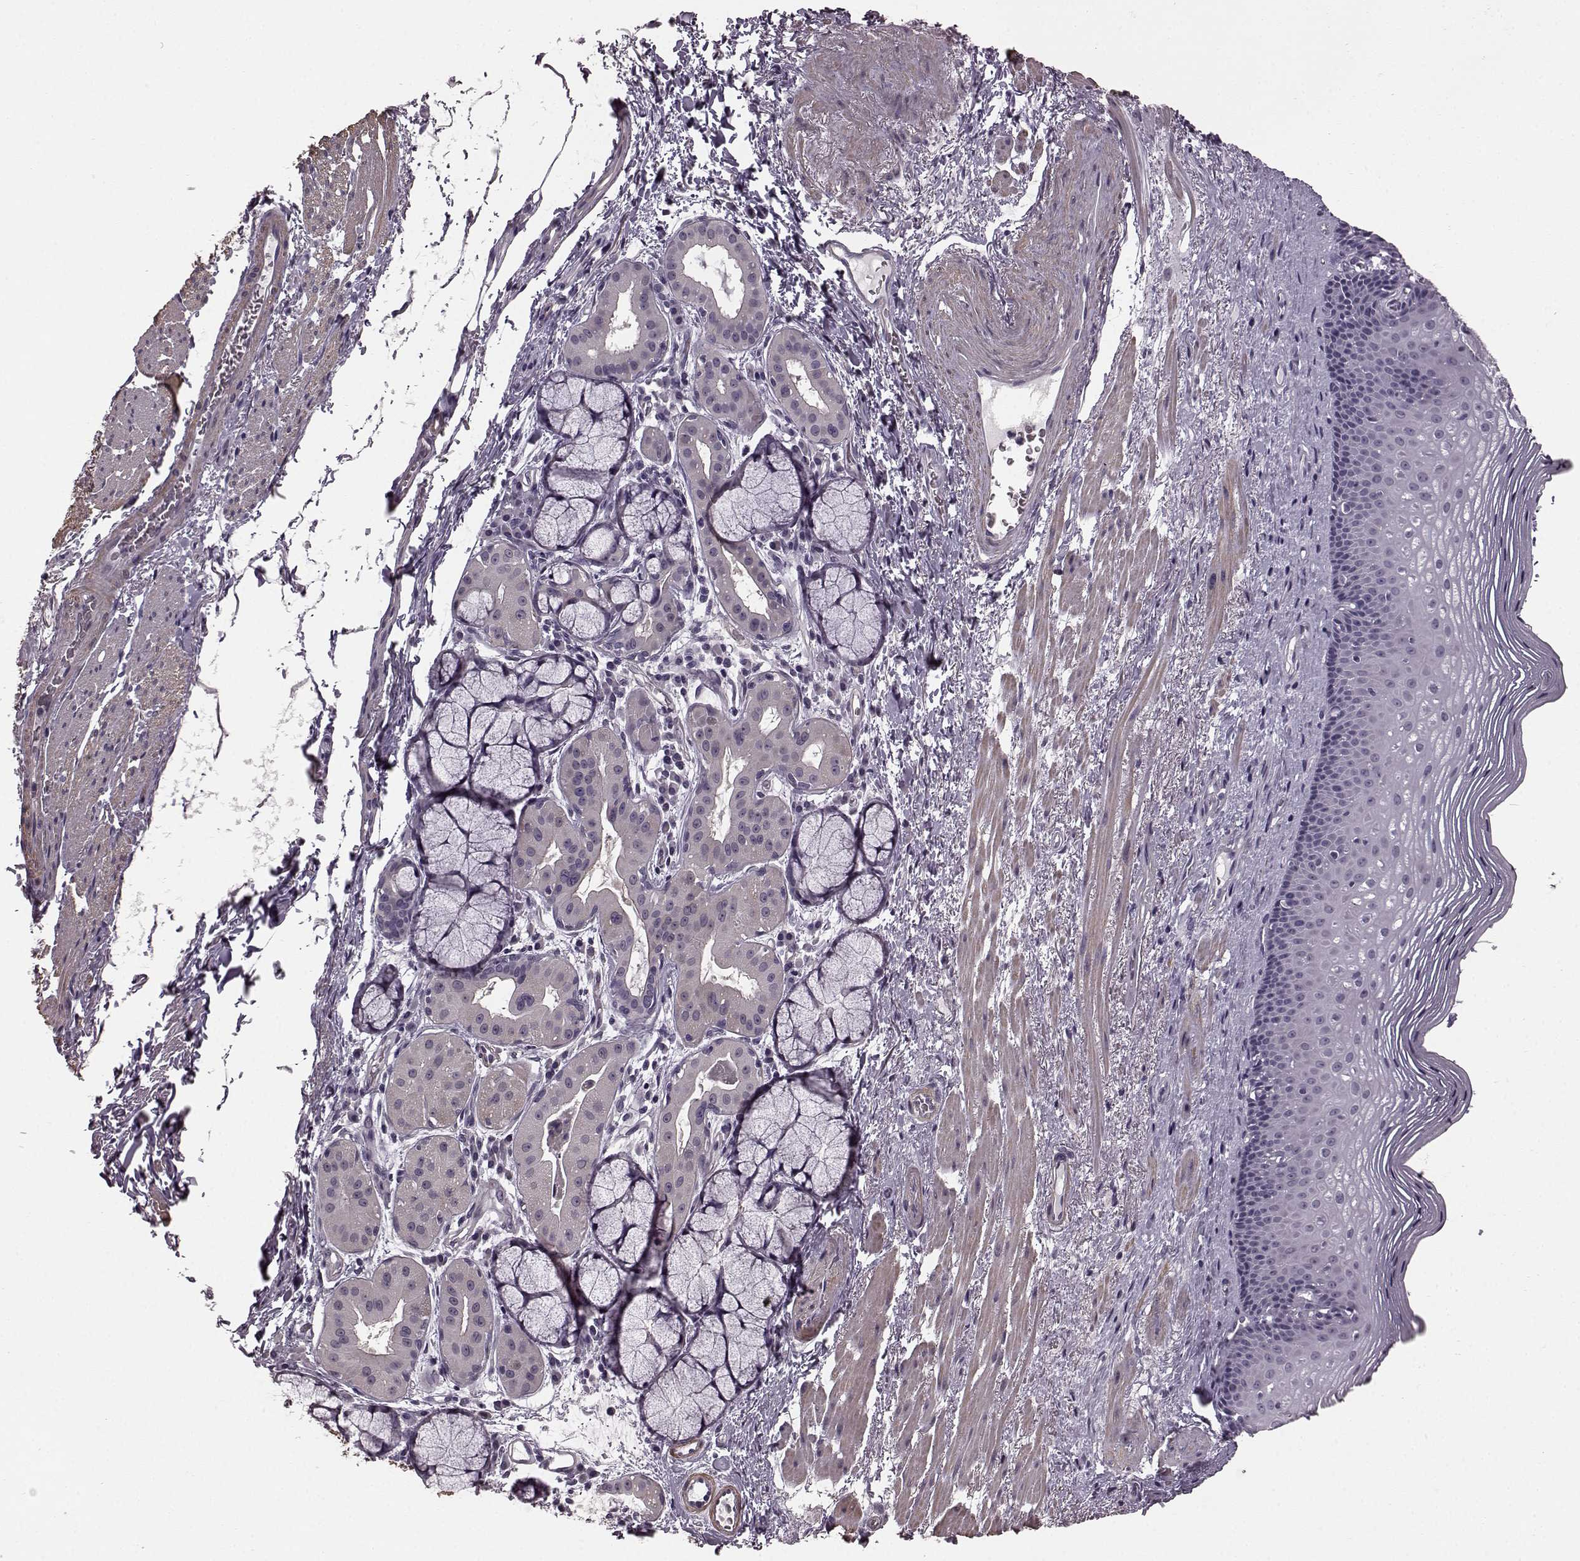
{"staining": {"intensity": "negative", "quantity": "none", "location": "none"}, "tissue": "esophagus", "cell_type": "Squamous epithelial cells", "image_type": "normal", "snomed": [{"axis": "morphology", "description": "Normal tissue, NOS"}, {"axis": "topography", "description": "Esophagus"}], "caption": "This is an IHC image of unremarkable esophagus. There is no expression in squamous epithelial cells.", "gene": "SLCO3A1", "patient": {"sex": "male", "age": 76}}